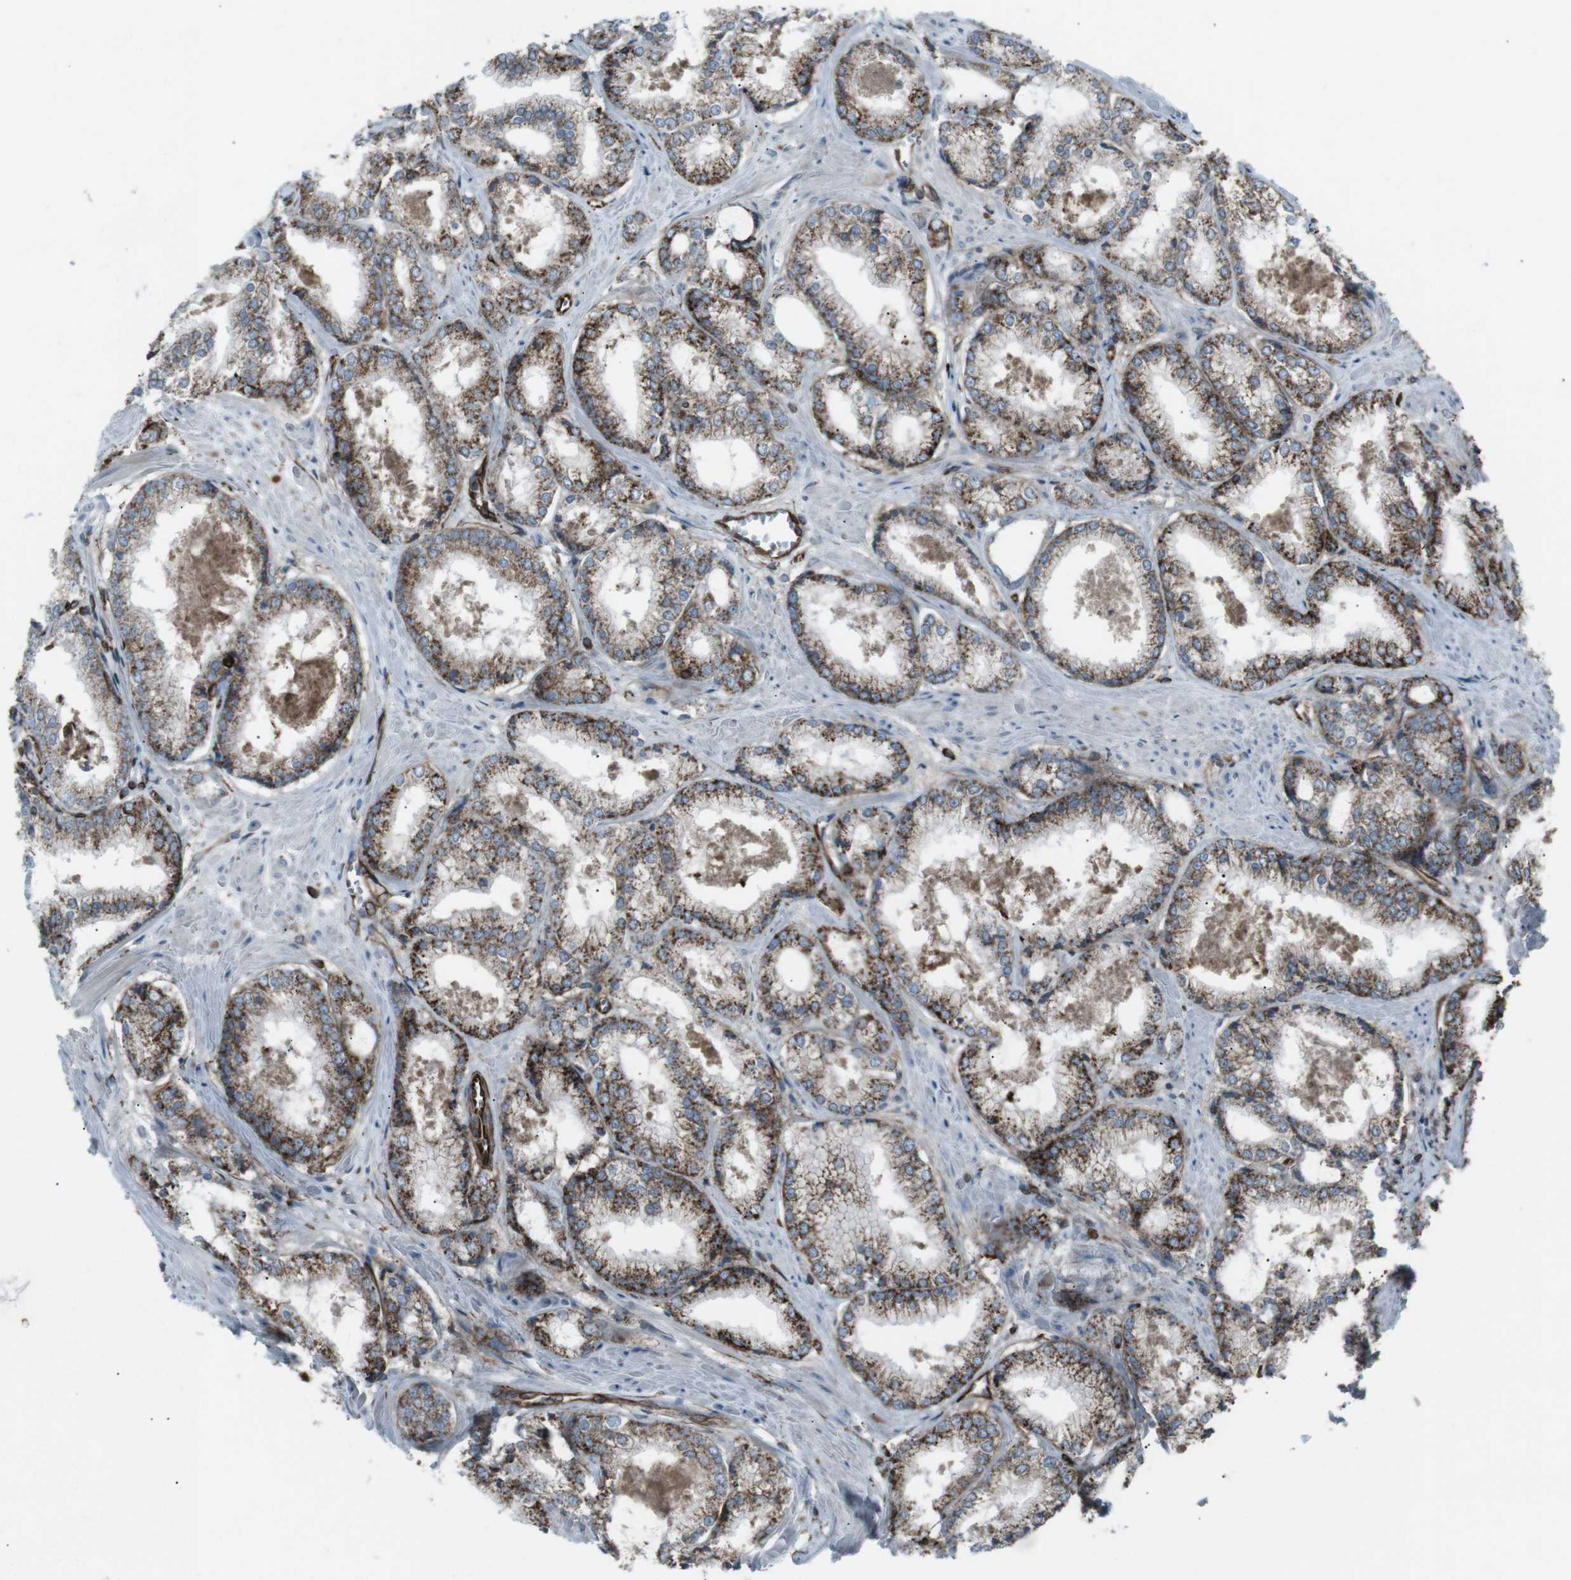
{"staining": {"intensity": "strong", "quantity": ">75%", "location": "cytoplasmic/membranous"}, "tissue": "prostate cancer", "cell_type": "Tumor cells", "image_type": "cancer", "snomed": [{"axis": "morphology", "description": "Adenocarcinoma, Low grade"}, {"axis": "topography", "description": "Prostate"}], "caption": "Immunohistochemical staining of human prostate cancer exhibits high levels of strong cytoplasmic/membranous expression in about >75% of tumor cells.", "gene": "TMEM141", "patient": {"sex": "male", "age": 64}}